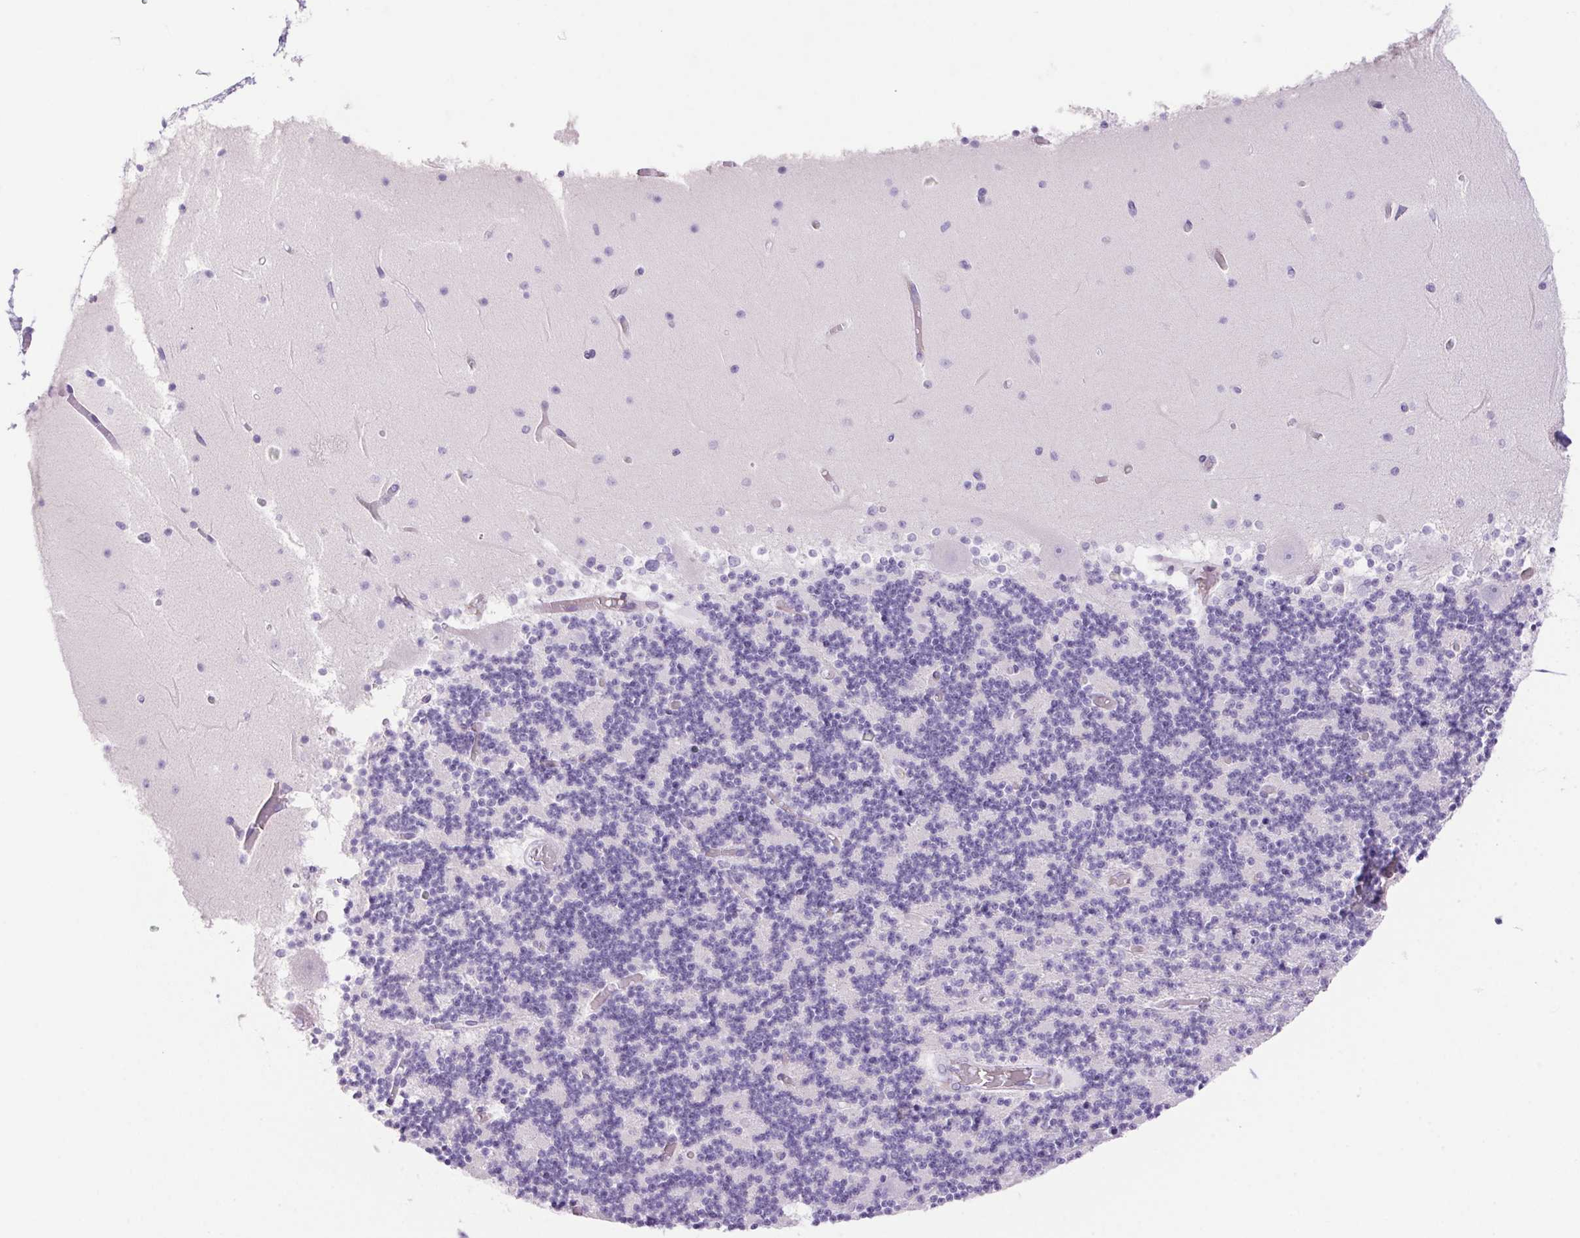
{"staining": {"intensity": "negative", "quantity": "none", "location": "none"}, "tissue": "cerebellum", "cell_type": "Cells in granular layer", "image_type": "normal", "snomed": [{"axis": "morphology", "description": "Normal tissue, NOS"}, {"axis": "topography", "description": "Cerebellum"}], "caption": "Cerebellum stained for a protein using immunohistochemistry displays no positivity cells in granular layer.", "gene": "ERP27", "patient": {"sex": "female", "age": 28}}